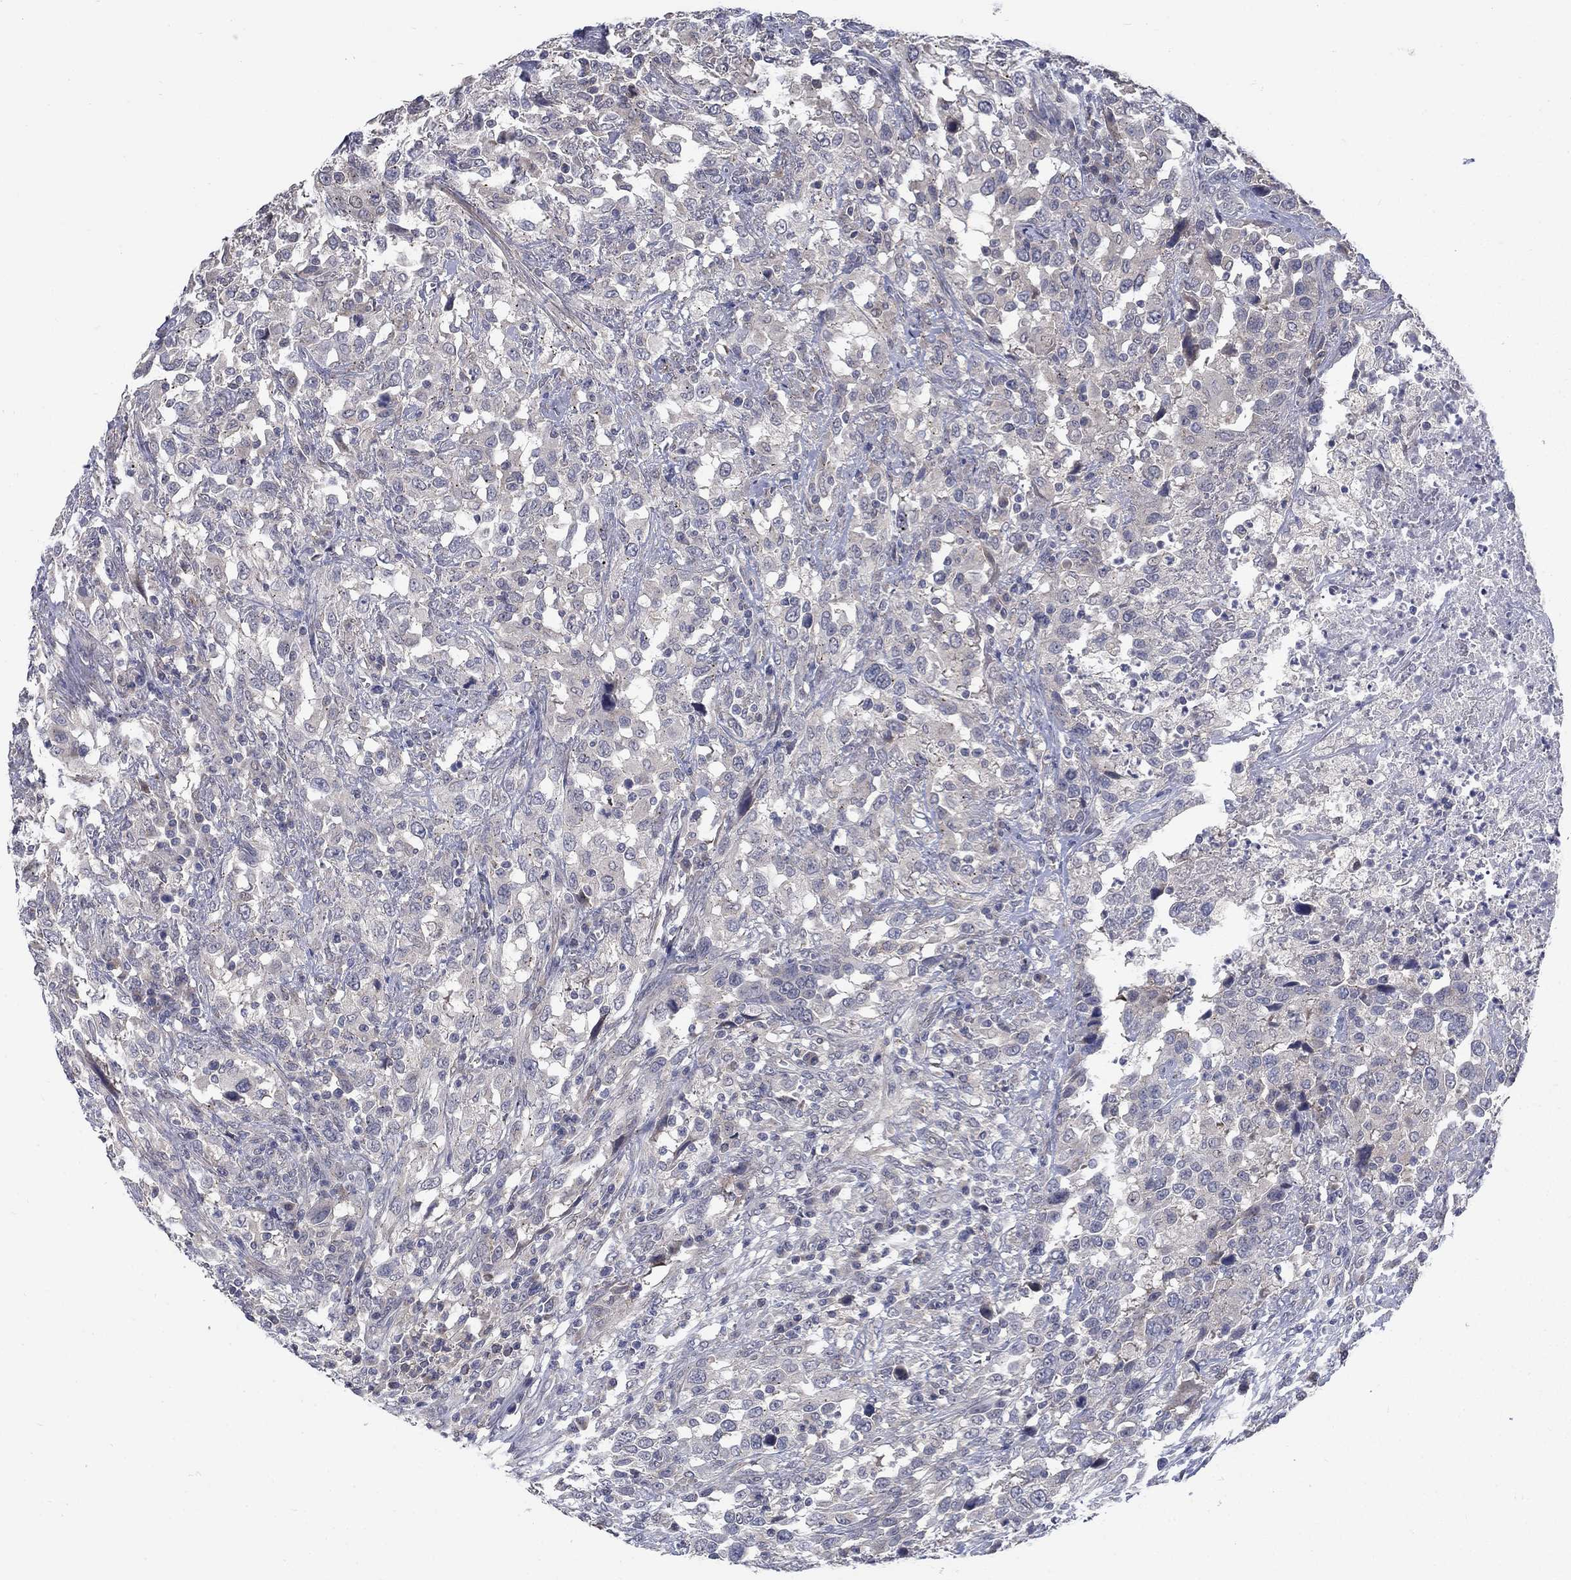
{"staining": {"intensity": "negative", "quantity": "none", "location": "none"}, "tissue": "urothelial cancer", "cell_type": "Tumor cells", "image_type": "cancer", "snomed": [{"axis": "morphology", "description": "Urothelial carcinoma, NOS"}, {"axis": "morphology", "description": "Urothelial carcinoma, High grade"}, {"axis": "topography", "description": "Urinary bladder"}], "caption": "Immunohistochemistry of urothelial cancer demonstrates no staining in tumor cells.", "gene": "FAM3B", "patient": {"sex": "female", "age": 64}}